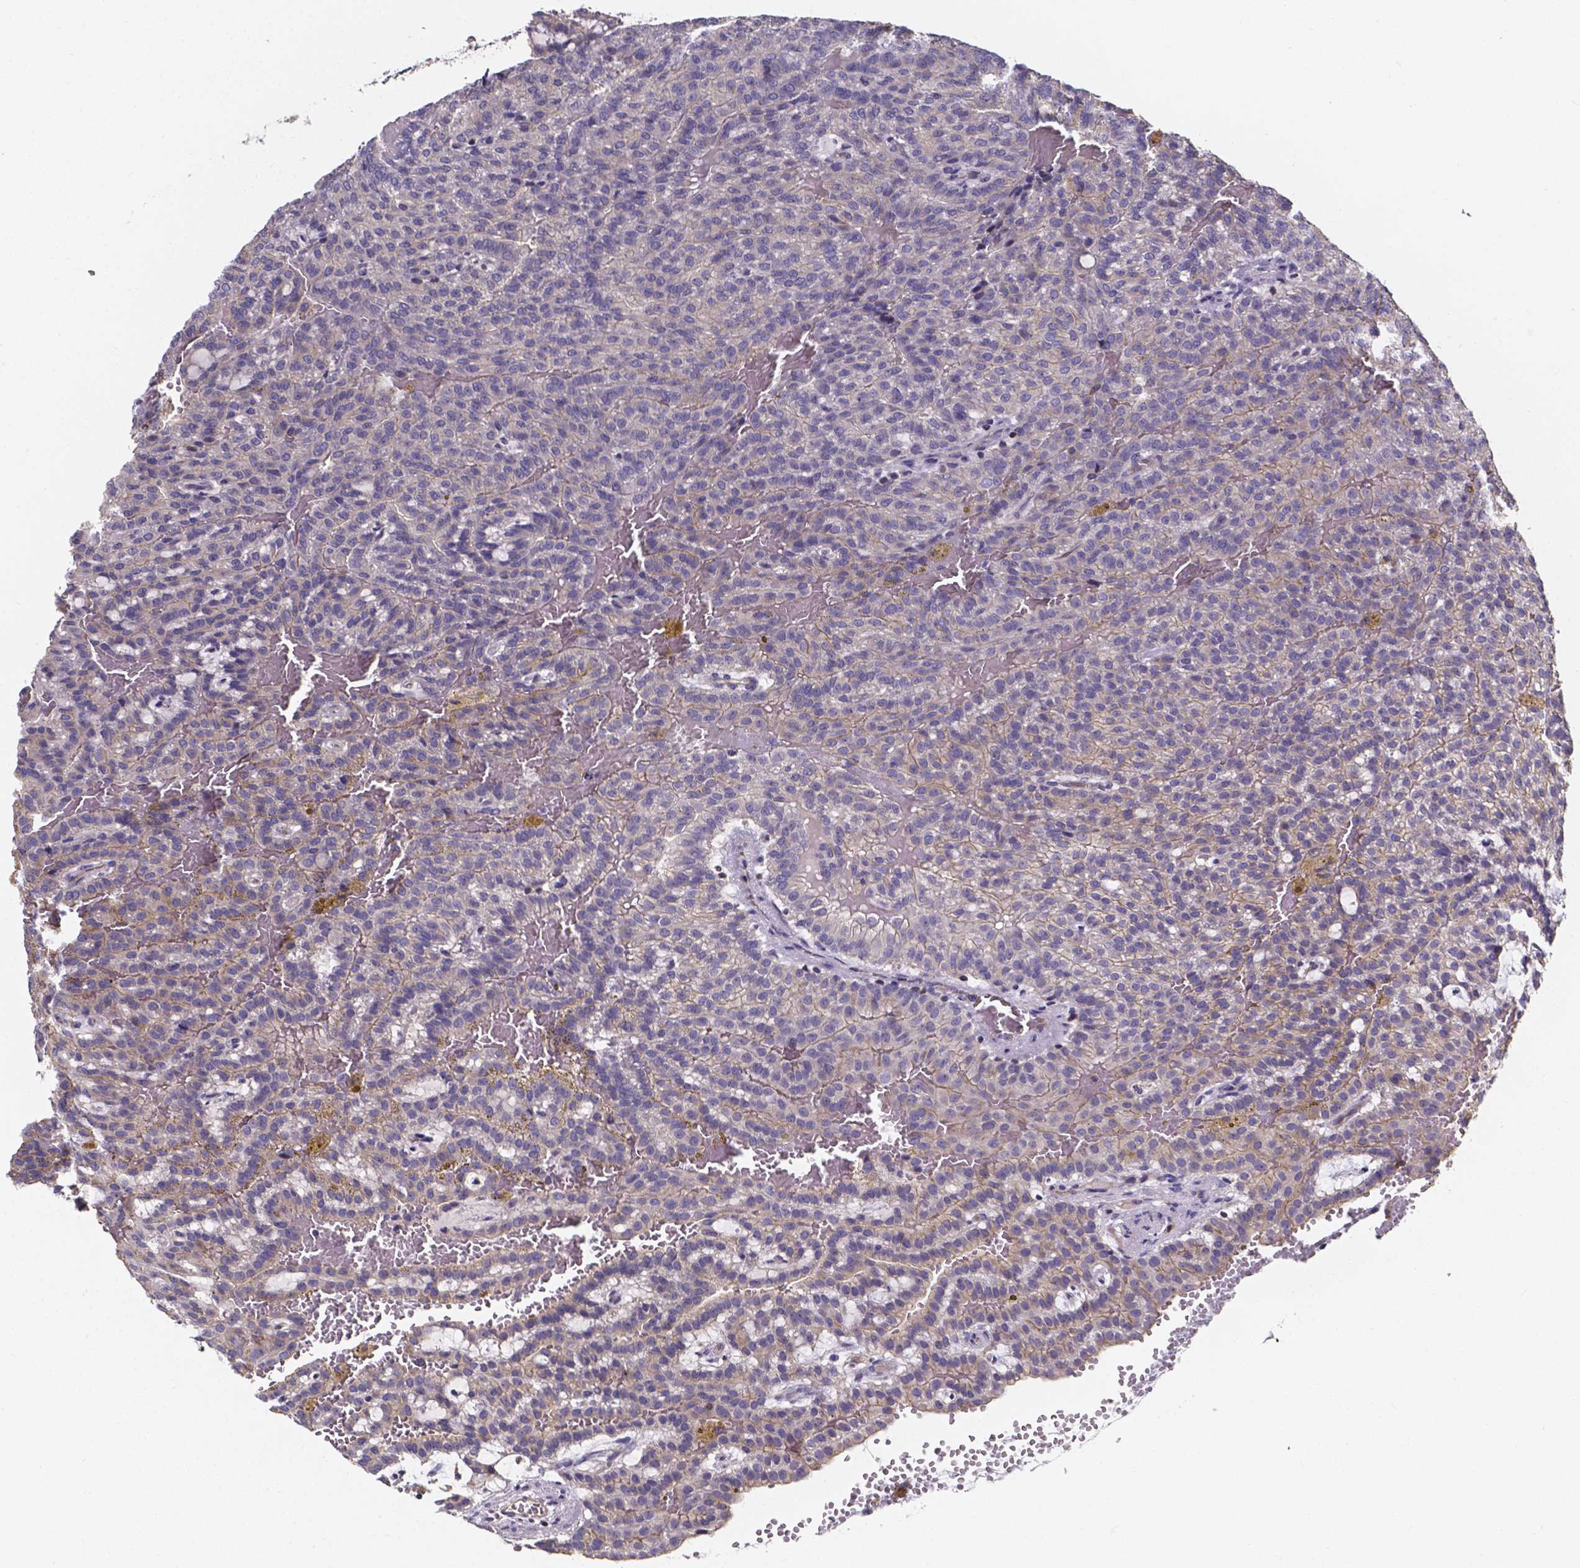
{"staining": {"intensity": "negative", "quantity": "none", "location": "none"}, "tissue": "renal cancer", "cell_type": "Tumor cells", "image_type": "cancer", "snomed": [{"axis": "morphology", "description": "Adenocarcinoma, NOS"}, {"axis": "topography", "description": "Kidney"}], "caption": "A high-resolution image shows immunohistochemistry (IHC) staining of renal cancer (adenocarcinoma), which demonstrates no significant staining in tumor cells.", "gene": "THEMIS", "patient": {"sex": "male", "age": 63}}